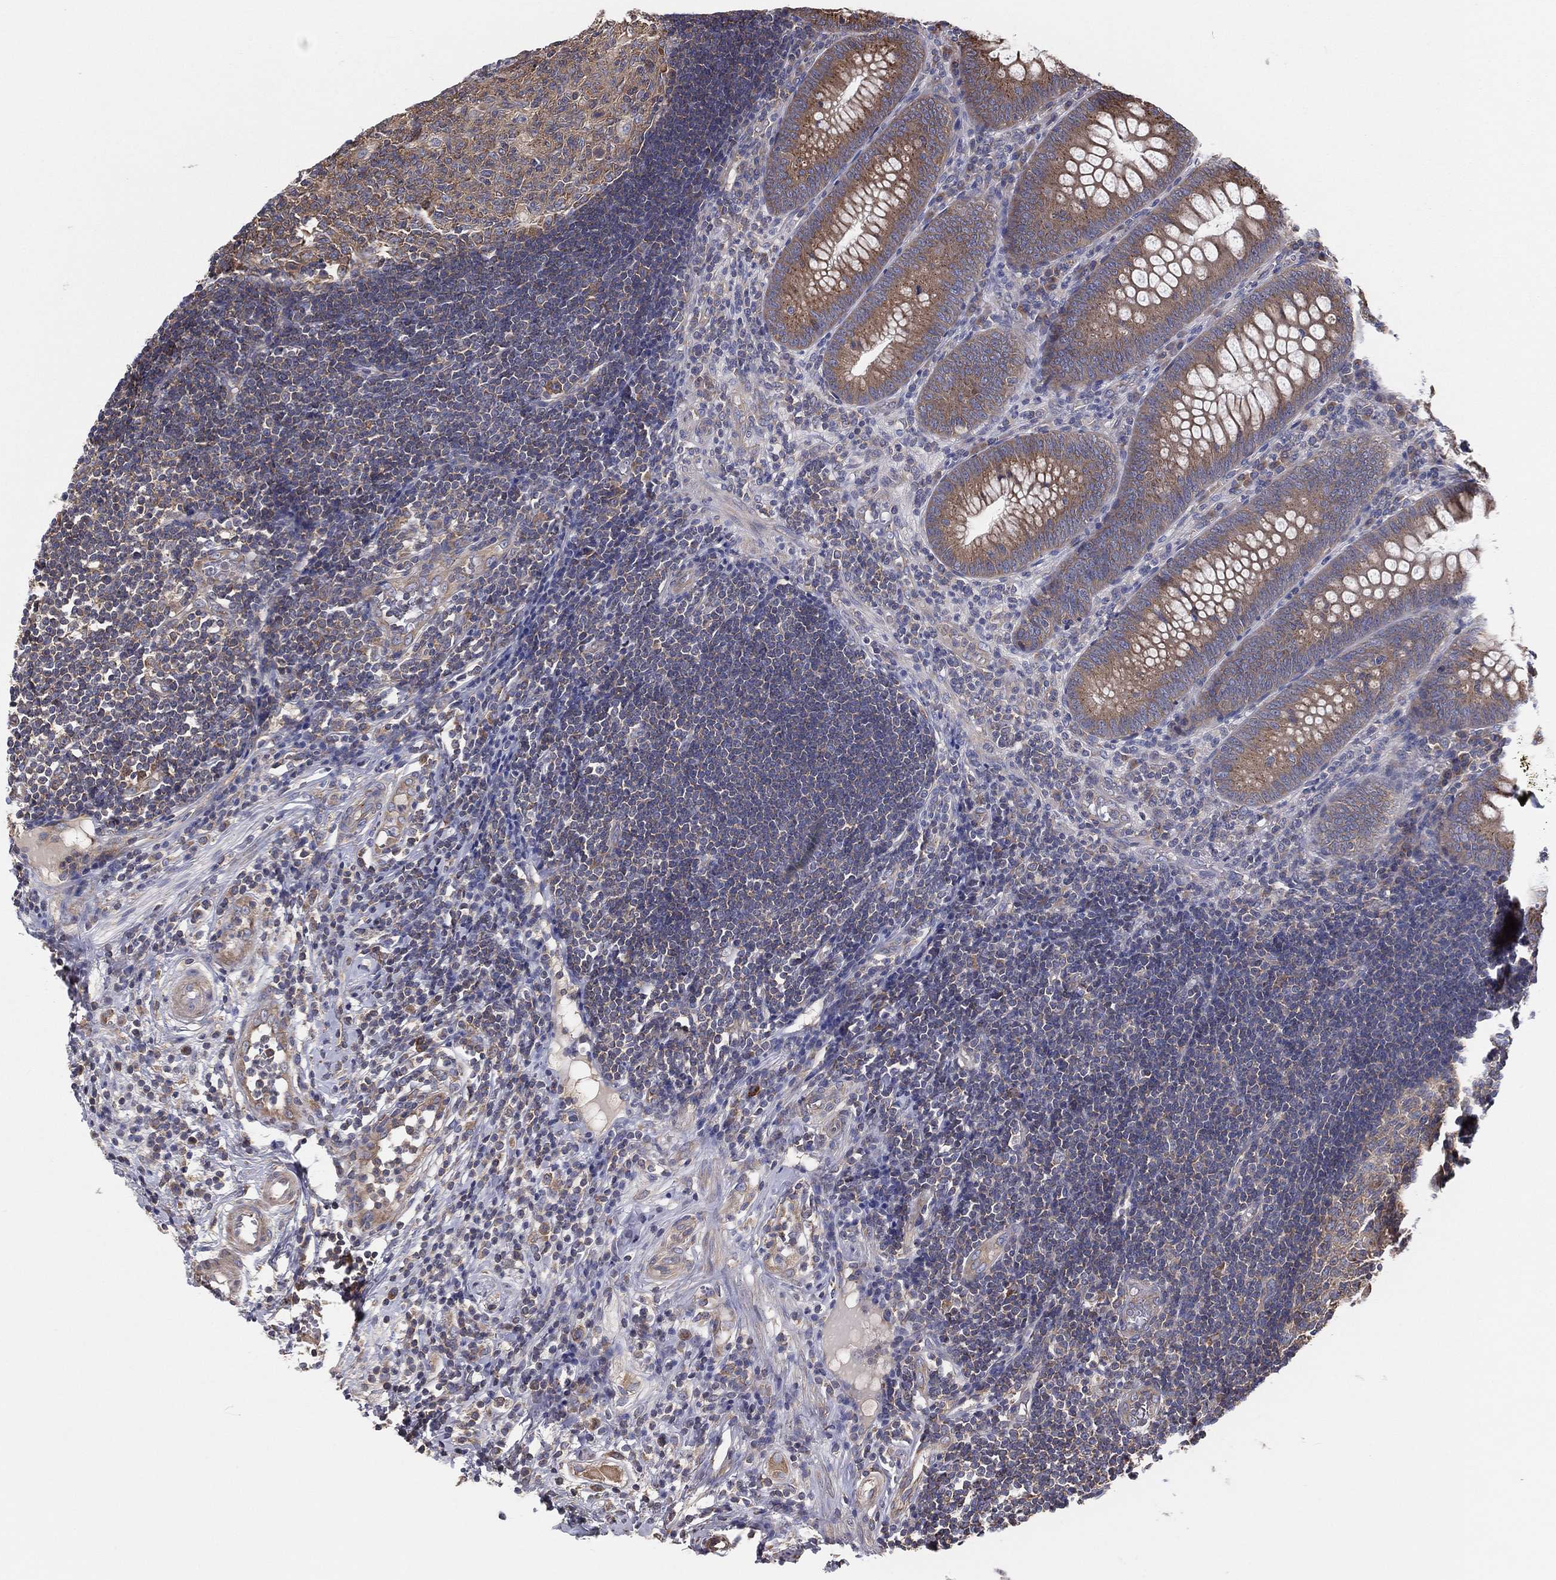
{"staining": {"intensity": "moderate", "quantity": "25%-75%", "location": "cytoplasmic/membranous"}, "tissue": "appendix", "cell_type": "Glandular cells", "image_type": "normal", "snomed": [{"axis": "morphology", "description": "Normal tissue, NOS"}, {"axis": "morphology", "description": "Inflammation, NOS"}, {"axis": "topography", "description": "Appendix"}], "caption": "Protein positivity by IHC reveals moderate cytoplasmic/membranous expression in about 25%-75% of glandular cells in unremarkable appendix.", "gene": "EIF2B5", "patient": {"sex": "male", "age": 16}}